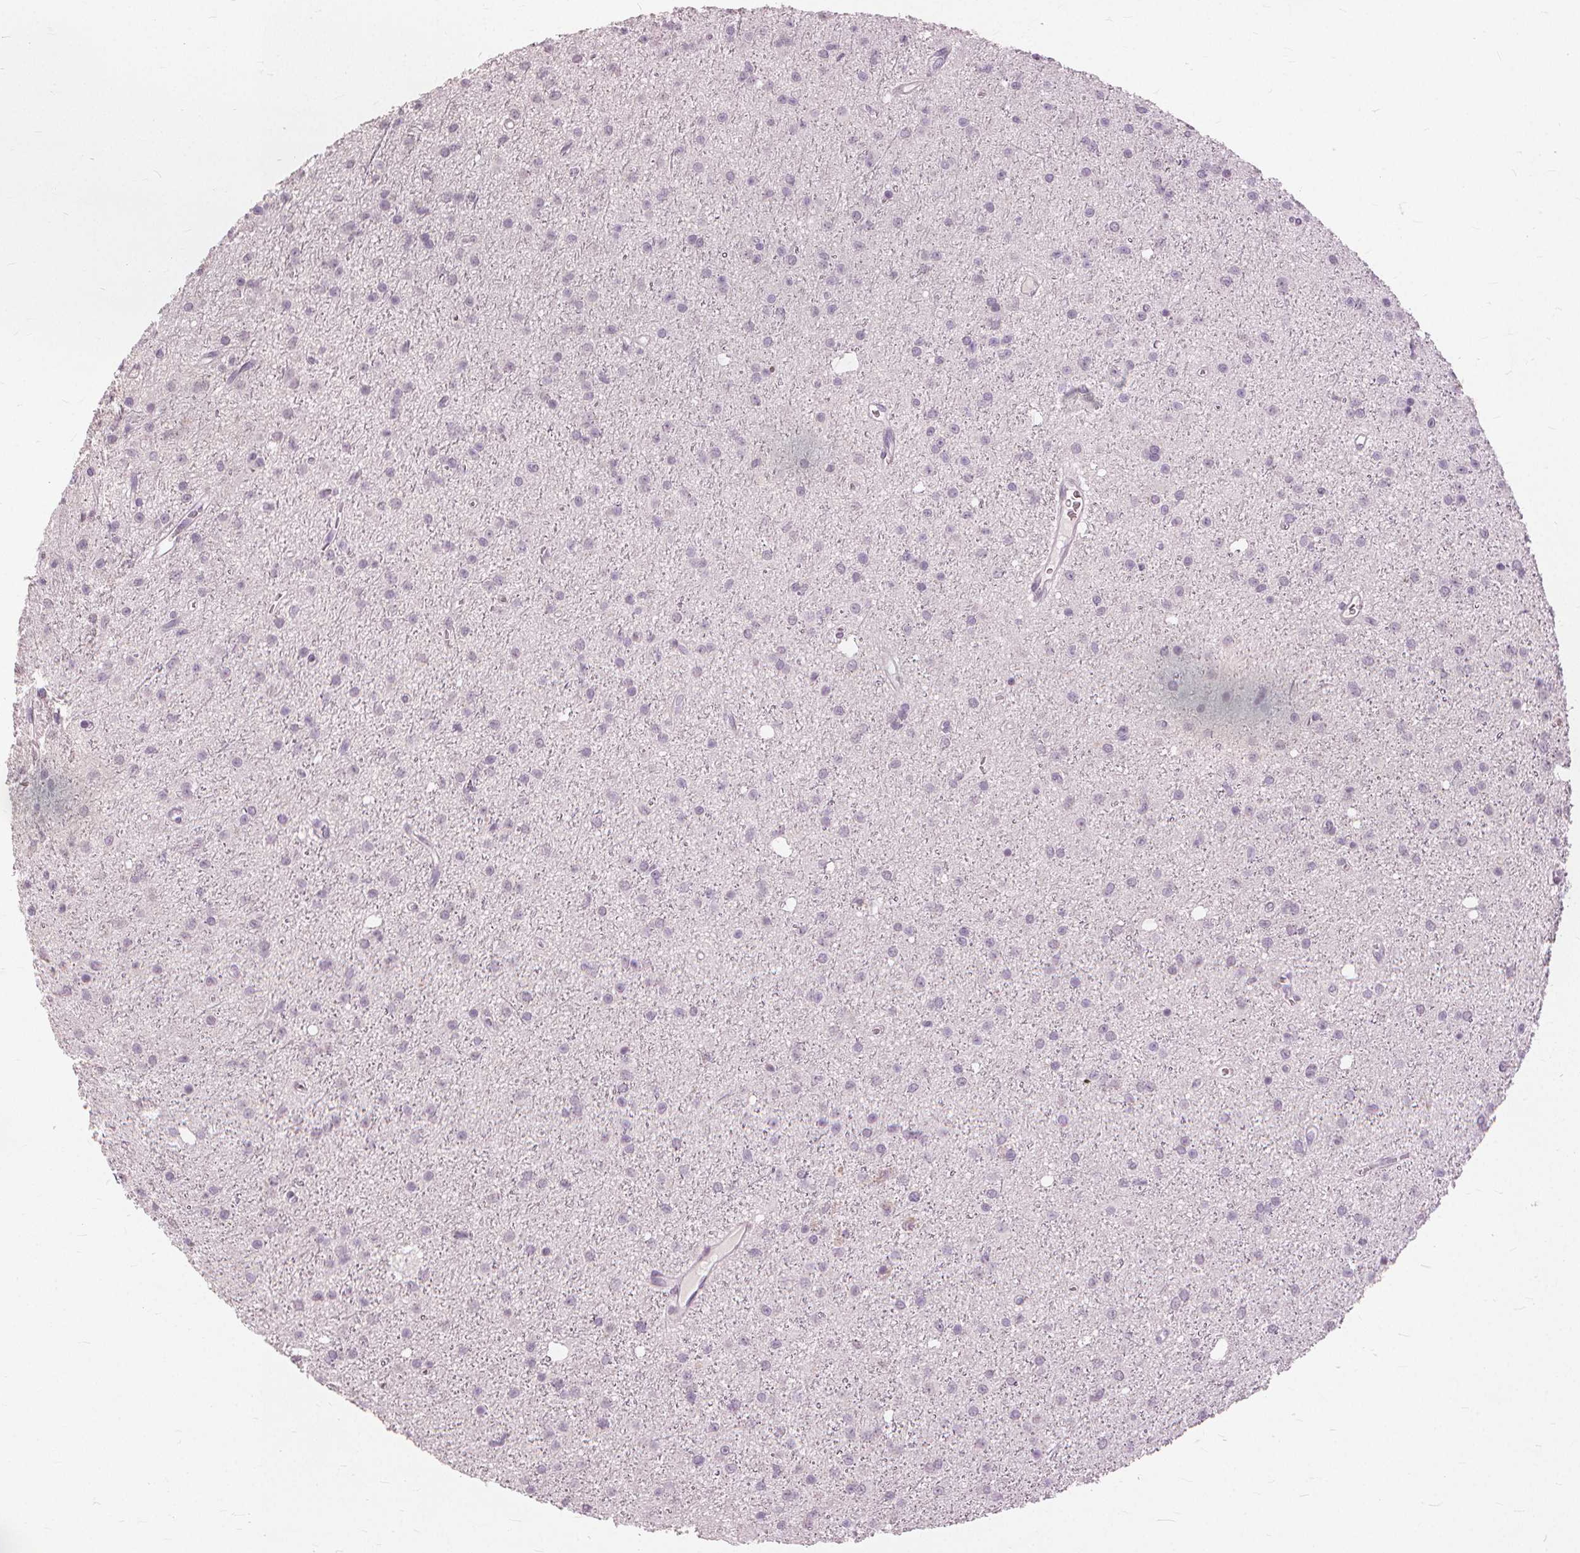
{"staining": {"intensity": "negative", "quantity": "none", "location": "none"}, "tissue": "glioma", "cell_type": "Tumor cells", "image_type": "cancer", "snomed": [{"axis": "morphology", "description": "Glioma, malignant, Low grade"}, {"axis": "topography", "description": "Brain"}], "caption": "IHC of human malignant low-grade glioma reveals no positivity in tumor cells.", "gene": "SFTPD", "patient": {"sex": "male", "age": 27}}